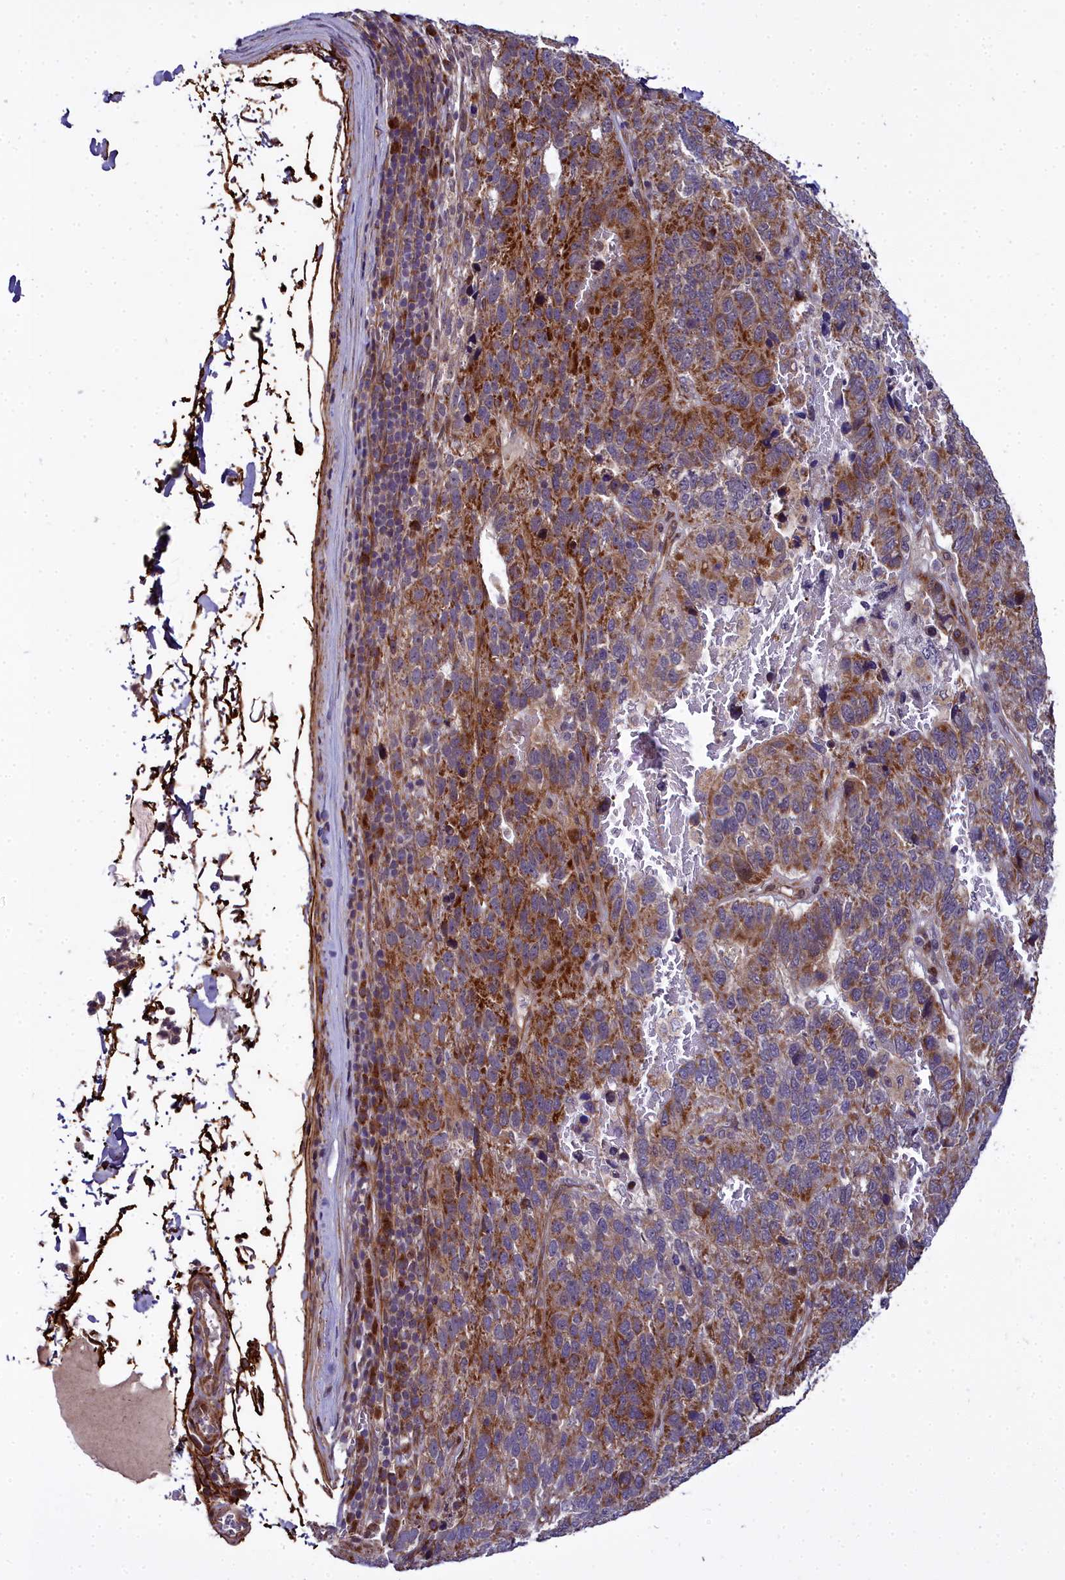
{"staining": {"intensity": "strong", "quantity": "25%-75%", "location": "cytoplasmic/membranous"}, "tissue": "pancreatic cancer", "cell_type": "Tumor cells", "image_type": "cancer", "snomed": [{"axis": "morphology", "description": "Adenocarcinoma, NOS"}, {"axis": "topography", "description": "Pancreas"}], "caption": "Protein expression analysis of pancreatic adenocarcinoma reveals strong cytoplasmic/membranous positivity in approximately 25%-75% of tumor cells.", "gene": "MRPS11", "patient": {"sex": "female", "age": 61}}